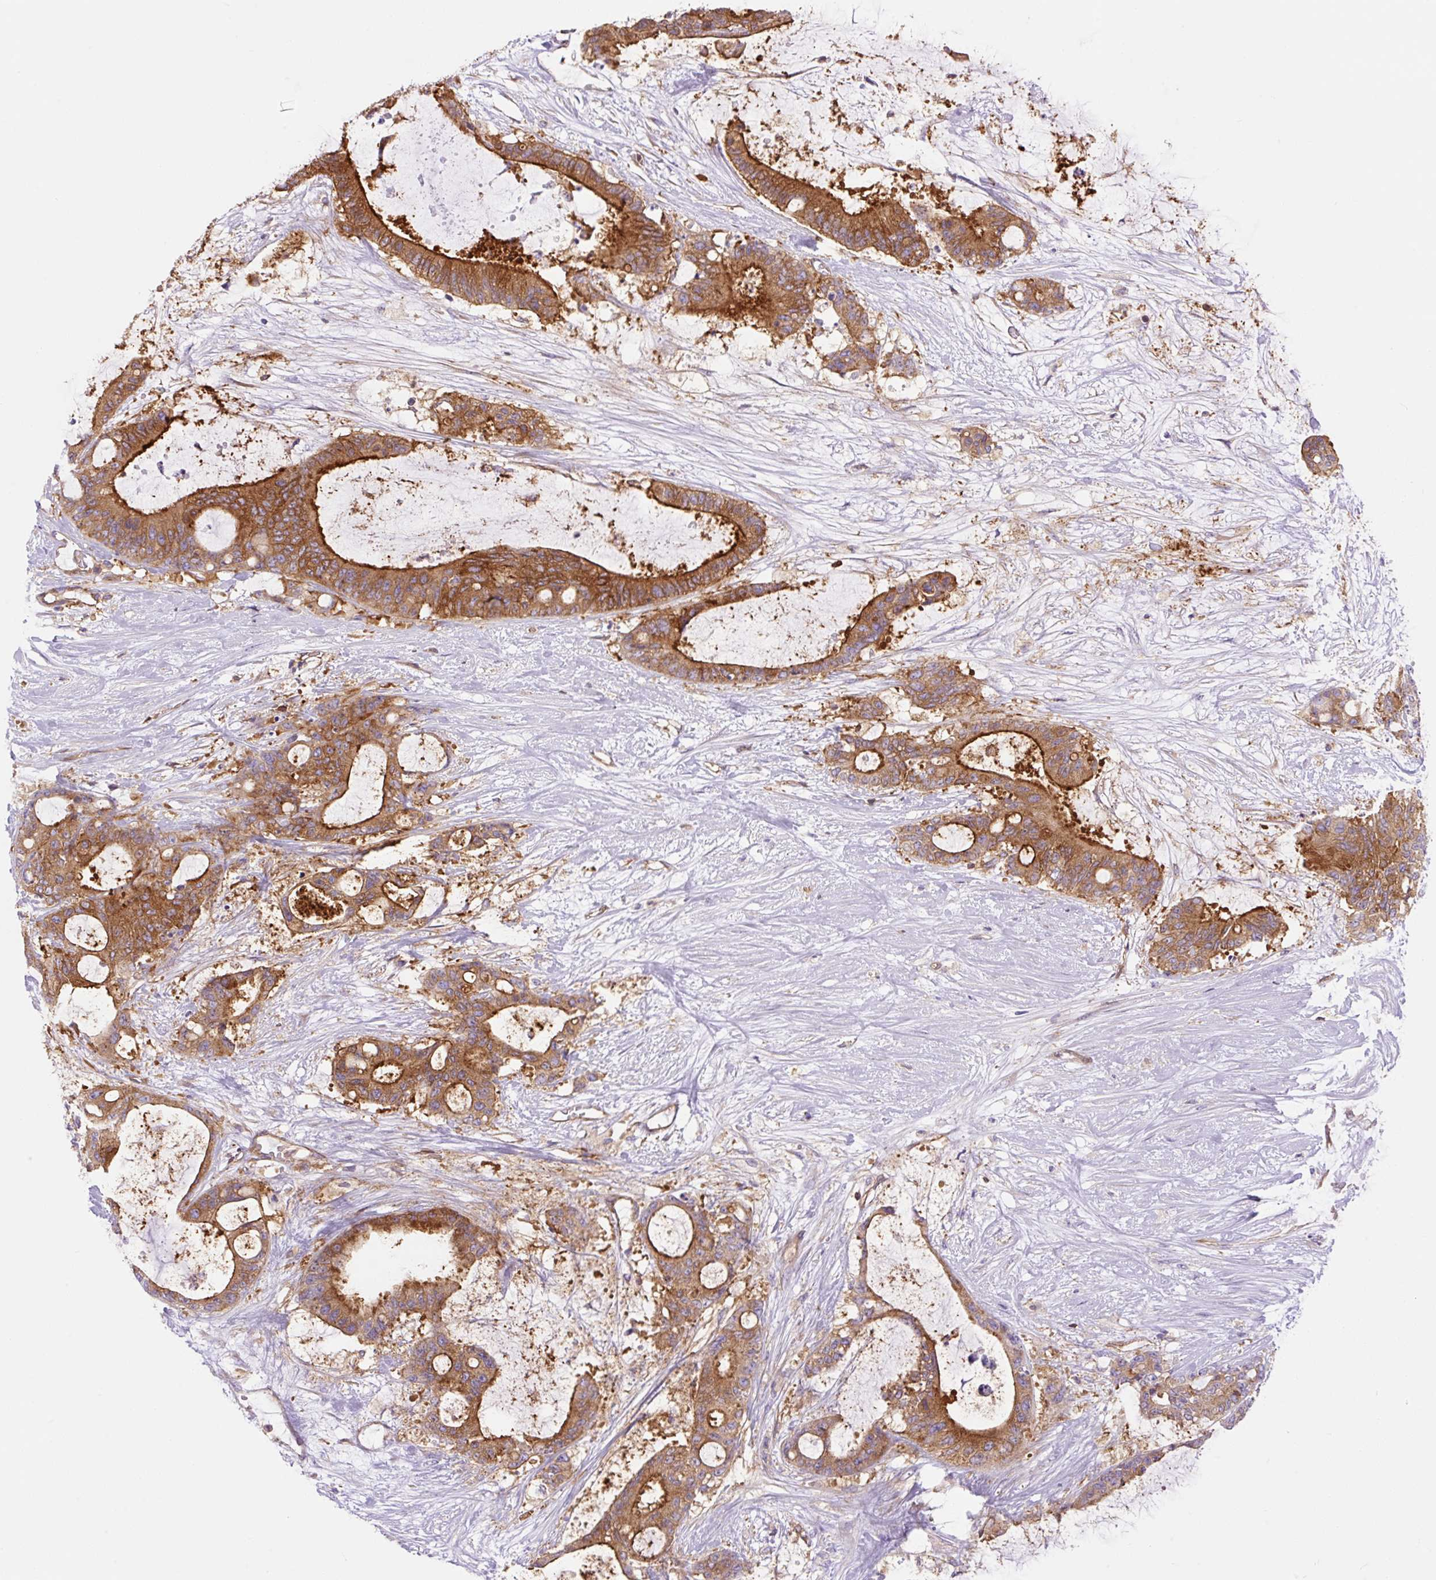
{"staining": {"intensity": "strong", "quantity": ">75%", "location": "cytoplasmic/membranous"}, "tissue": "liver cancer", "cell_type": "Tumor cells", "image_type": "cancer", "snomed": [{"axis": "morphology", "description": "Normal tissue, NOS"}, {"axis": "morphology", "description": "Cholangiocarcinoma"}, {"axis": "topography", "description": "Liver"}, {"axis": "topography", "description": "Peripheral nerve tissue"}], "caption": "Strong cytoplasmic/membranous protein expression is present in approximately >75% of tumor cells in liver cholangiocarcinoma. The staining was performed using DAB (3,3'-diaminobenzidine), with brown indicating positive protein expression. Nuclei are stained blue with hematoxylin.", "gene": "DNM2", "patient": {"sex": "female", "age": 73}}